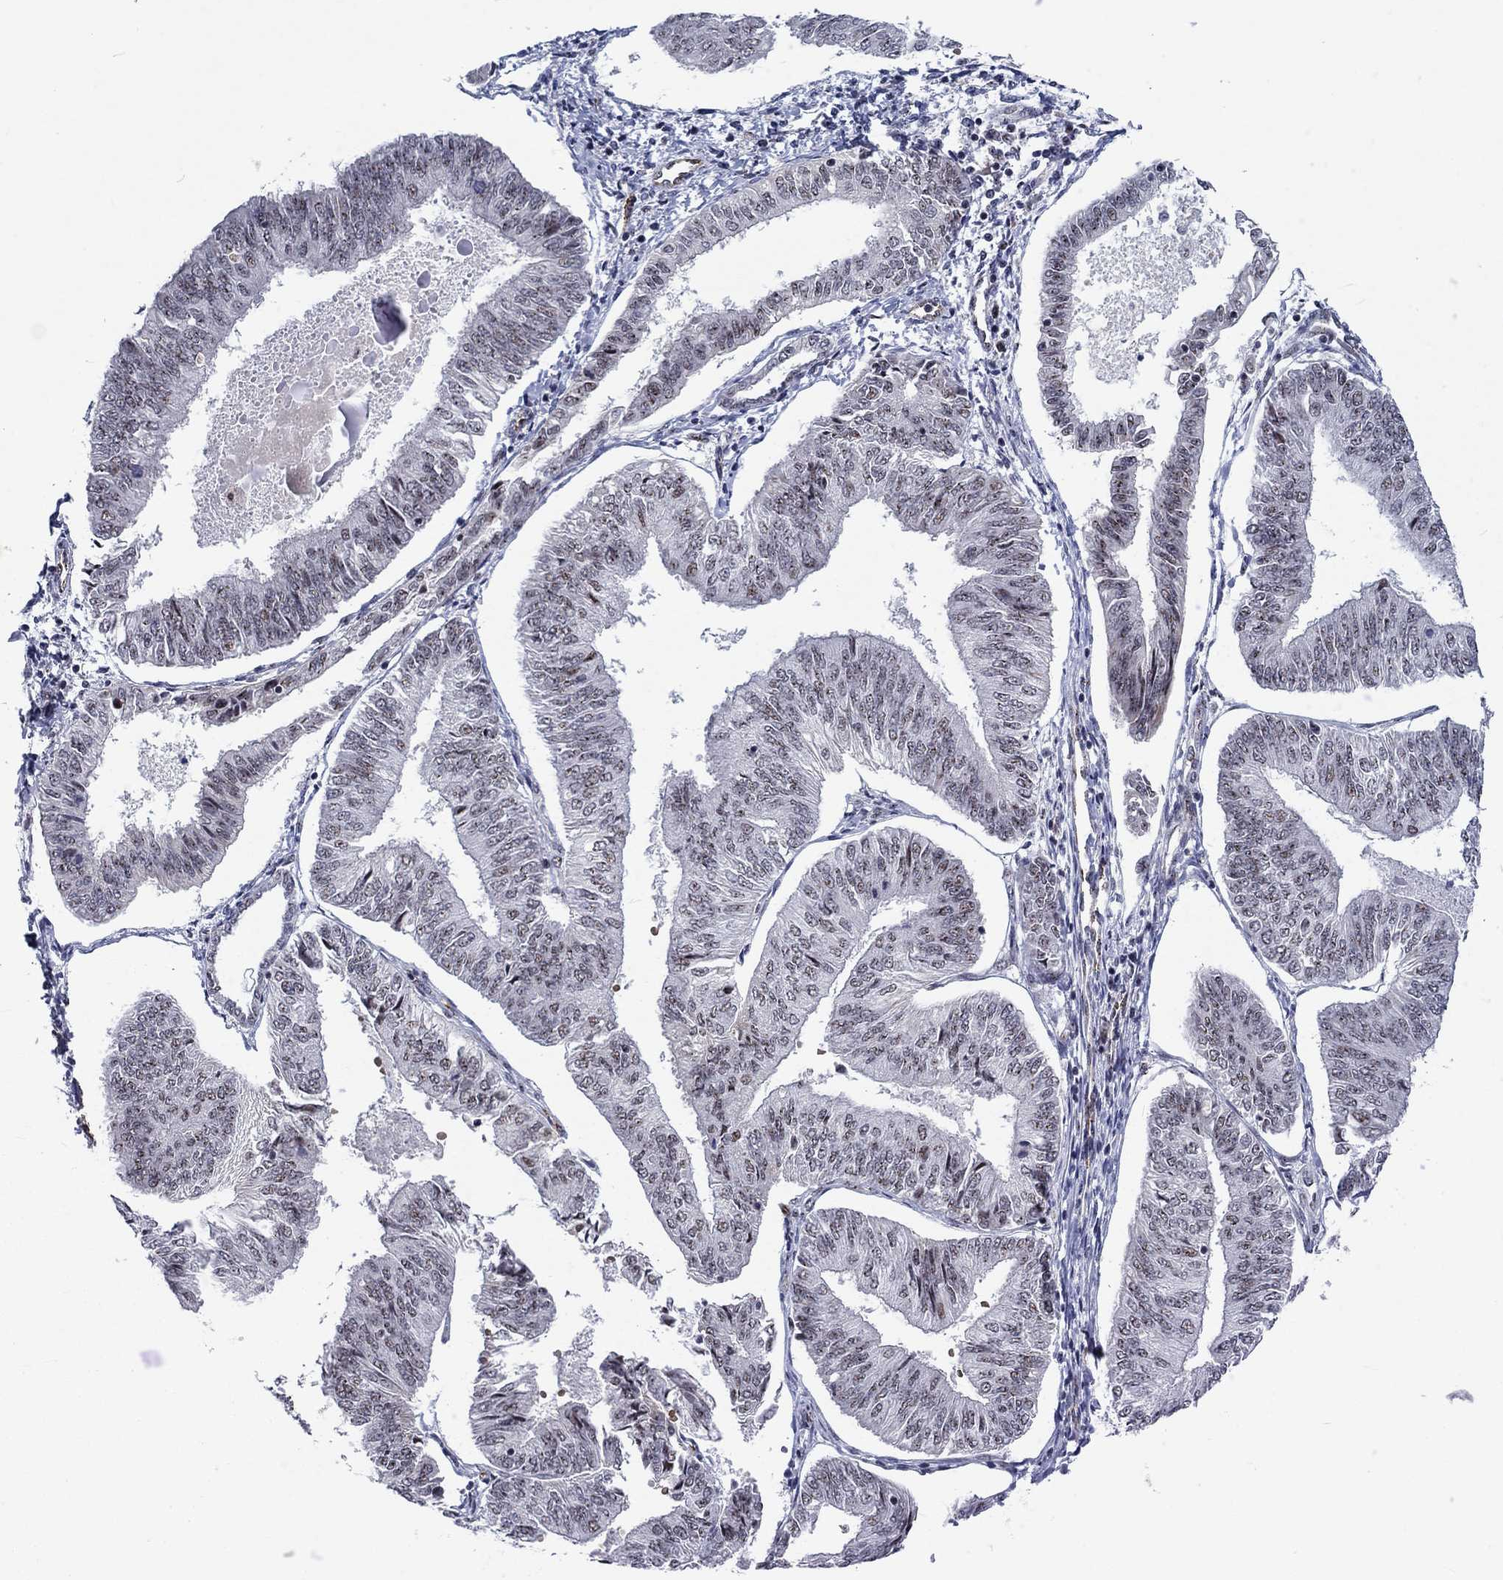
{"staining": {"intensity": "negative", "quantity": "none", "location": "none"}, "tissue": "endometrial cancer", "cell_type": "Tumor cells", "image_type": "cancer", "snomed": [{"axis": "morphology", "description": "Adenocarcinoma, NOS"}, {"axis": "topography", "description": "Endometrium"}], "caption": "Image shows no significant protein expression in tumor cells of endometrial cancer.", "gene": "ZBED1", "patient": {"sex": "female", "age": 58}}